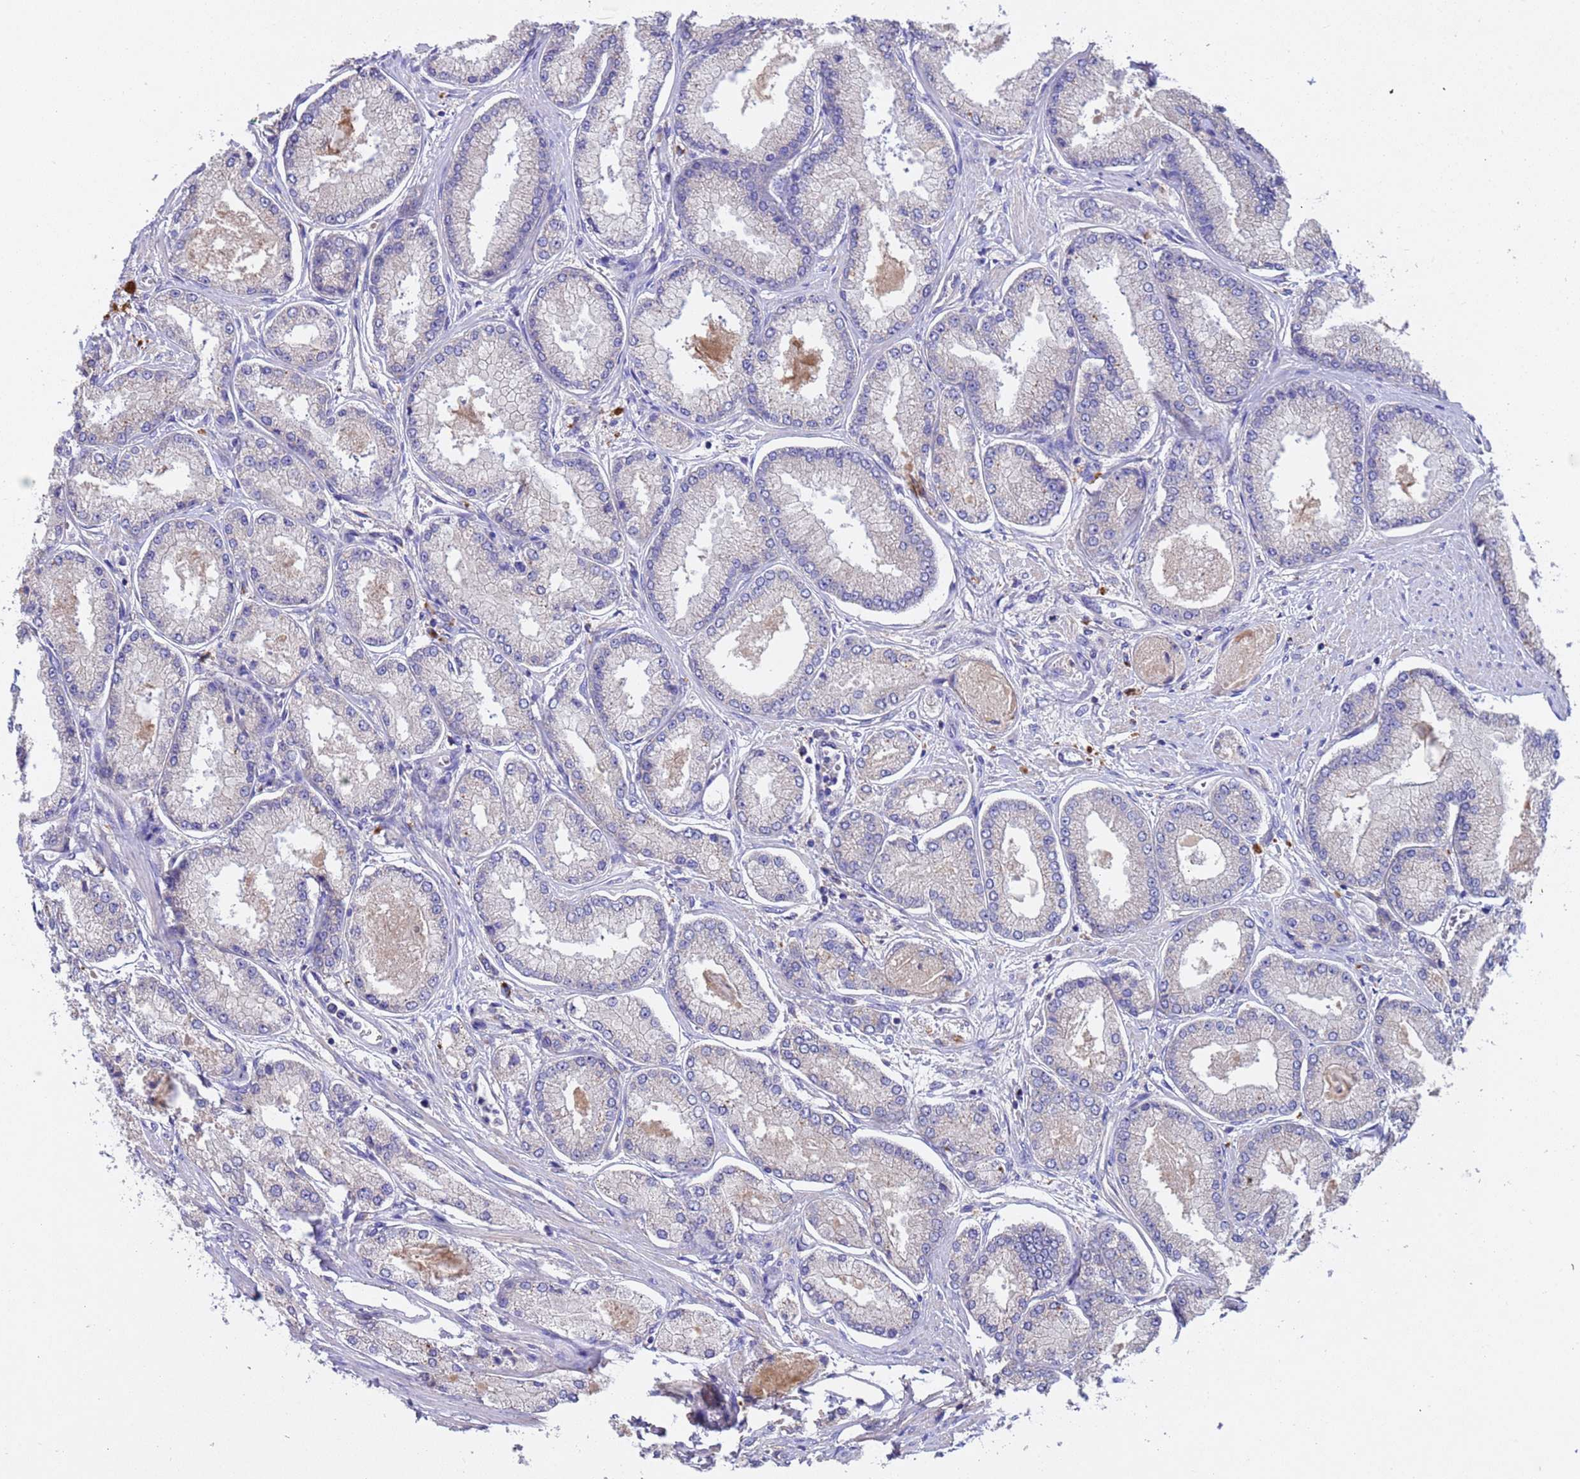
{"staining": {"intensity": "negative", "quantity": "none", "location": "none"}, "tissue": "prostate cancer", "cell_type": "Tumor cells", "image_type": "cancer", "snomed": [{"axis": "morphology", "description": "Adenocarcinoma, Low grade"}, {"axis": "topography", "description": "Prostate"}], "caption": "Immunohistochemistry histopathology image of neoplastic tissue: human prostate low-grade adenocarcinoma stained with DAB demonstrates no significant protein positivity in tumor cells.", "gene": "SRL", "patient": {"sex": "male", "age": 74}}